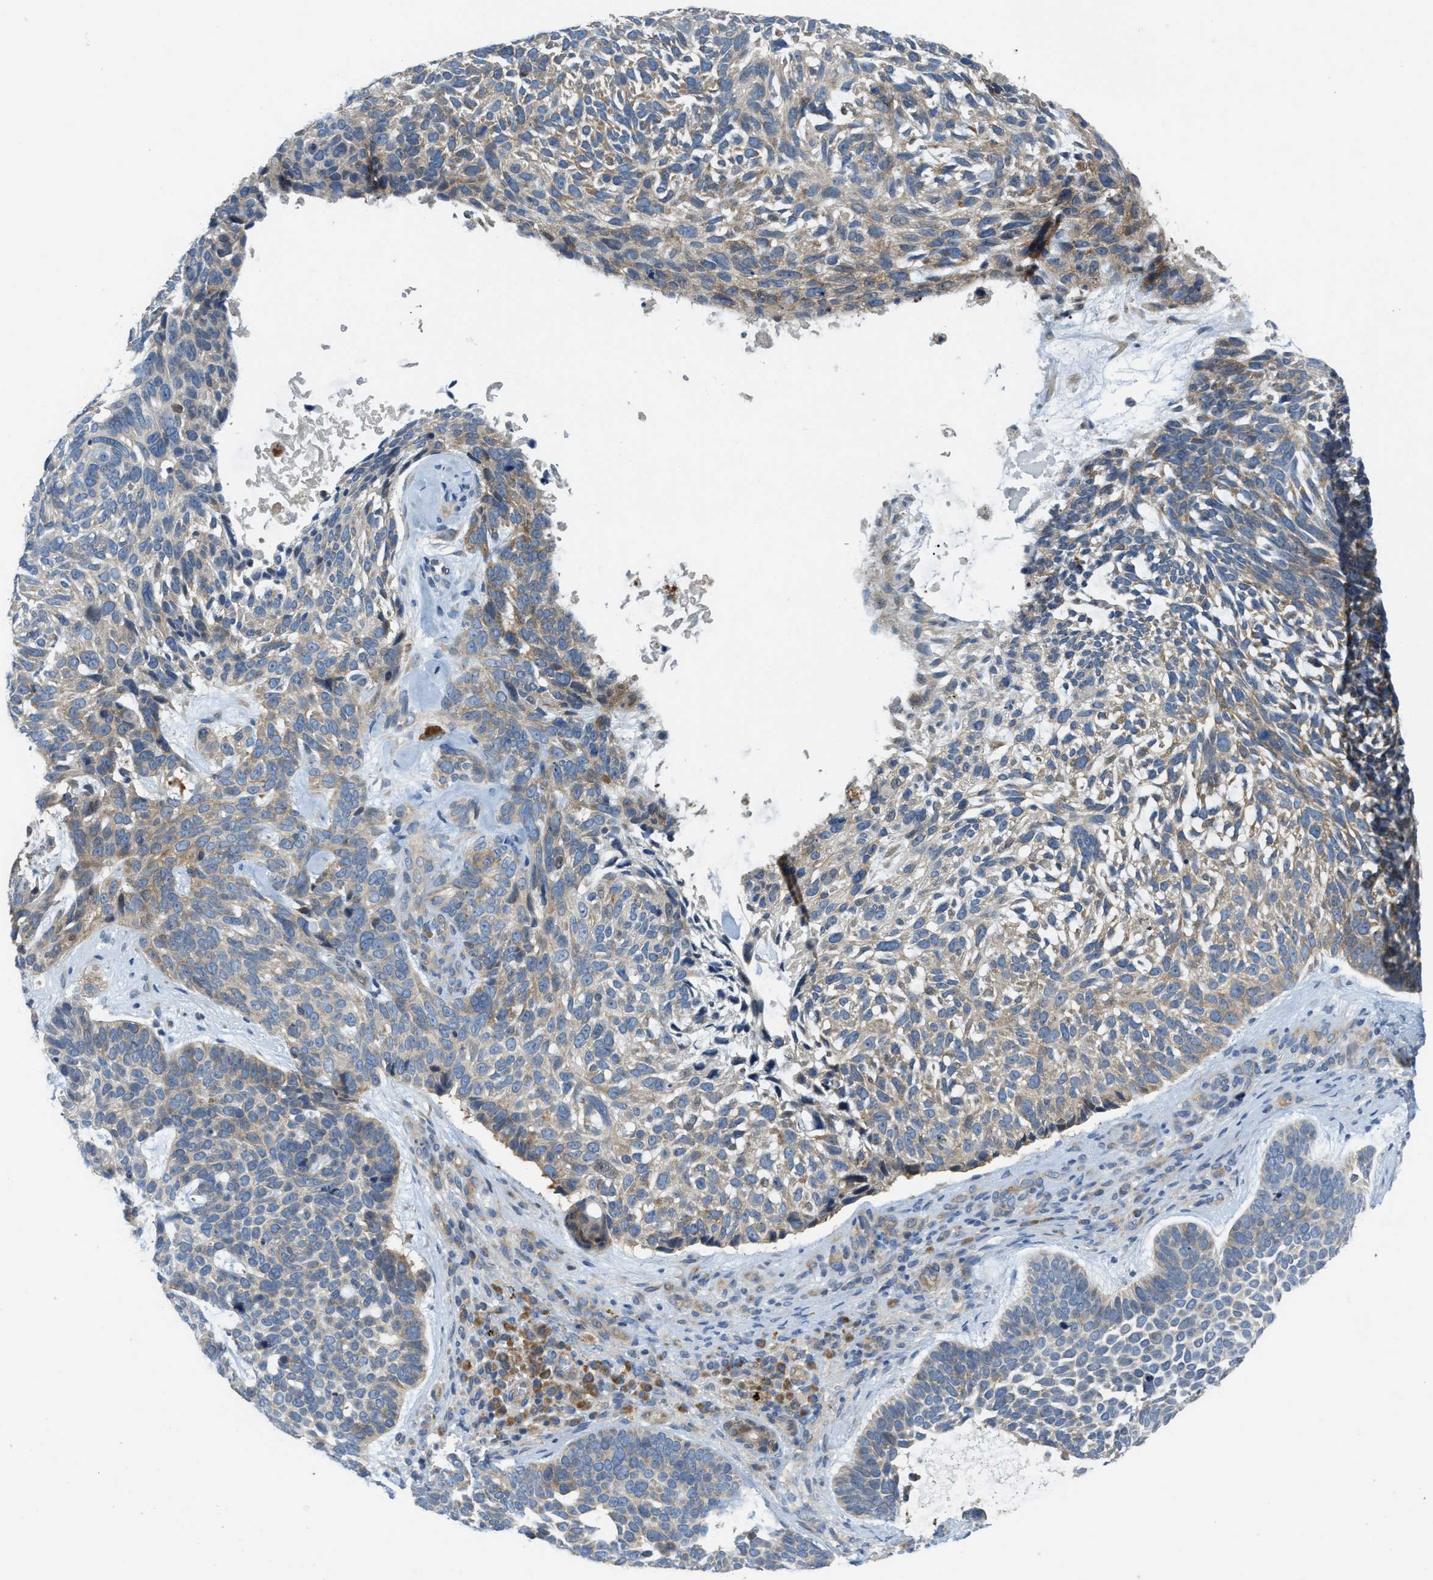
{"staining": {"intensity": "weak", "quantity": "25%-75%", "location": "cytoplasmic/membranous"}, "tissue": "skin cancer", "cell_type": "Tumor cells", "image_type": "cancer", "snomed": [{"axis": "morphology", "description": "Basal cell carcinoma"}, {"axis": "topography", "description": "Skin"}, {"axis": "topography", "description": "Skin of head"}], "caption": "DAB (3,3'-diaminobenzidine) immunohistochemical staining of human skin cancer displays weak cytoplasmic/membranous protein staining in about 25%-75% of tumor cells.", "gene": "KLHDC10", "patient": {"sex": "female", "age": 85}}